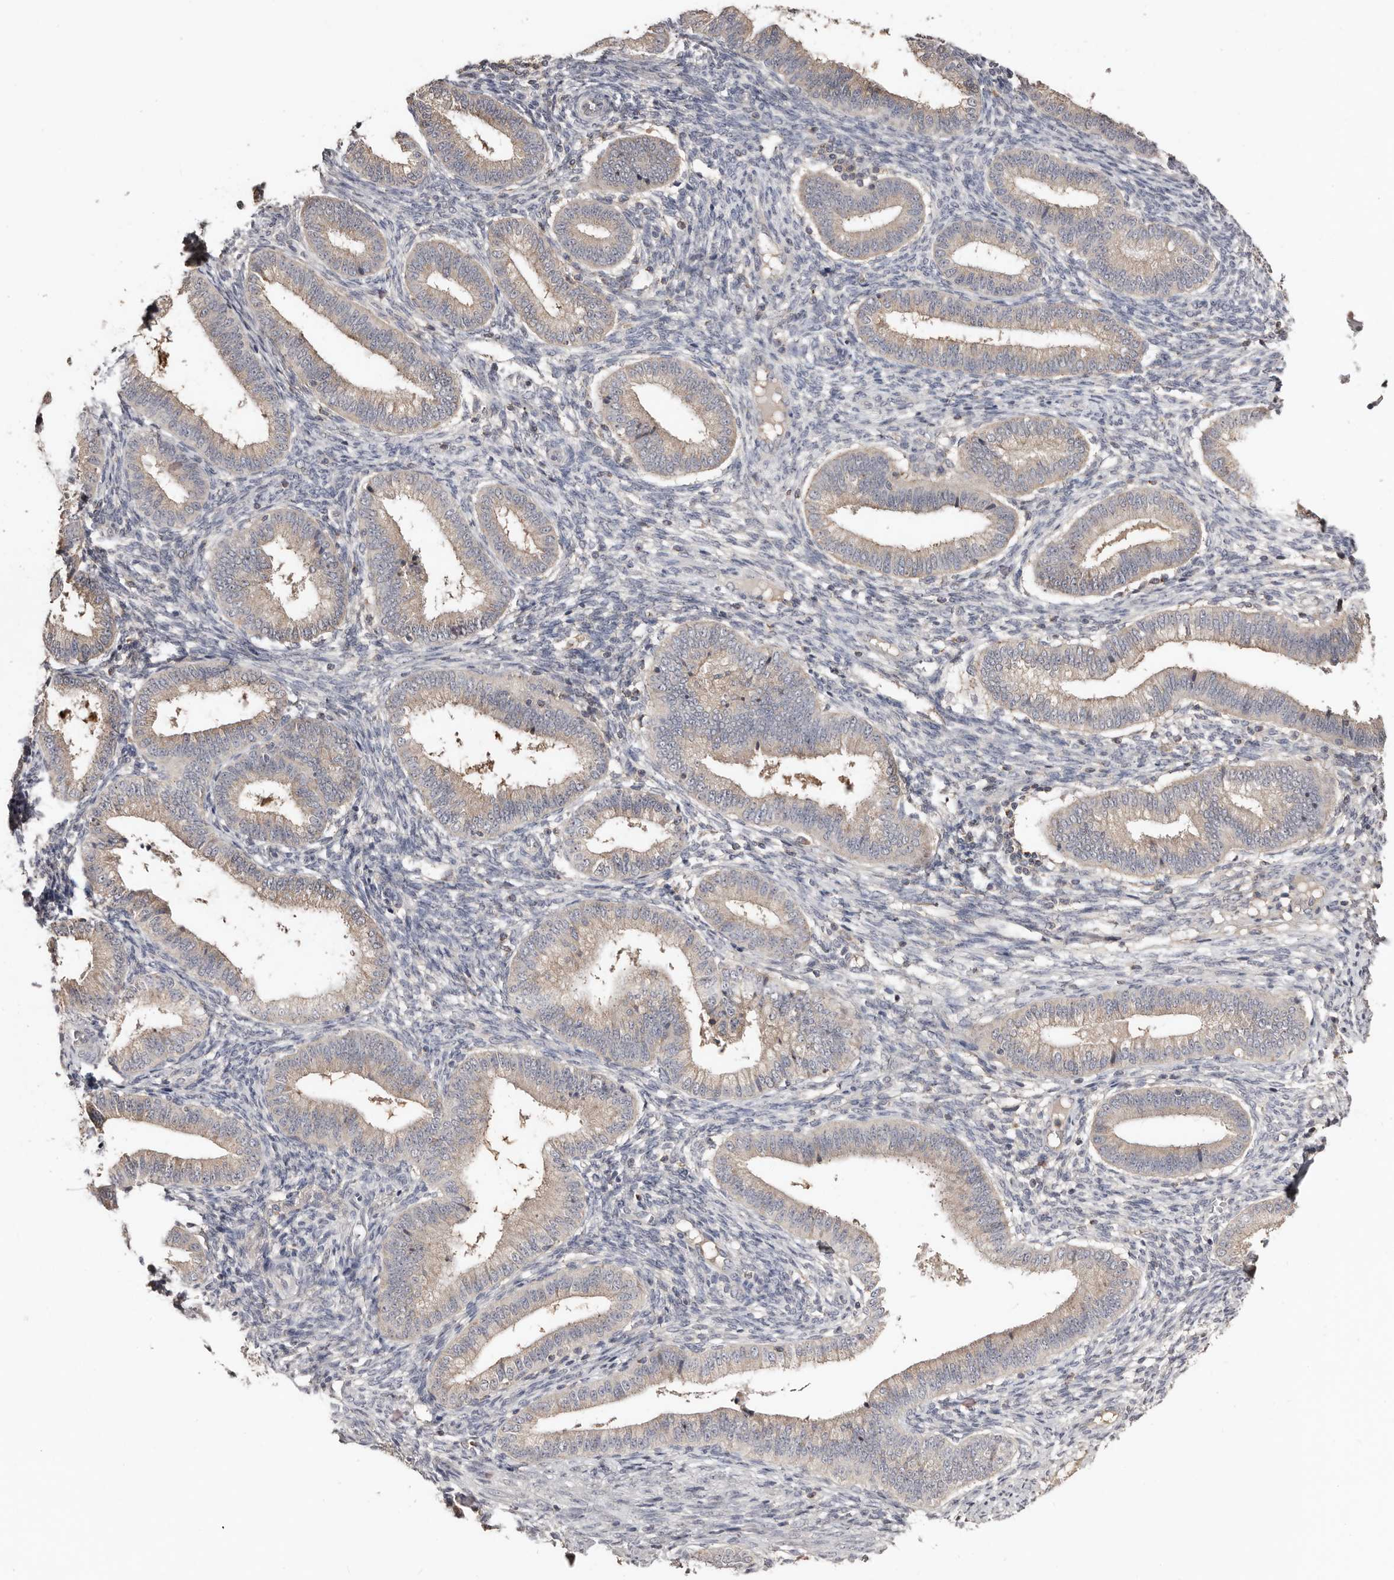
{"staining": {"intensity": "negative", "quantity": "none", "location": "none"}, "tissue": "endometrium", "cell_type": "Cells in endometrial stroma", "image_type": "normal", "snomed": [{"axis": "morphology", "description": "Normal tissue, NOS"}, {"axis": "topography", "description": "Endometrium"}], "caption": "This is a image of immunohistochemistry (IHC) staining of normal endometrium, which shows no staining in cells in endometrial stroma.", "gene": "SLC39A2", "patient": {"sex": "female", "age": 39}}